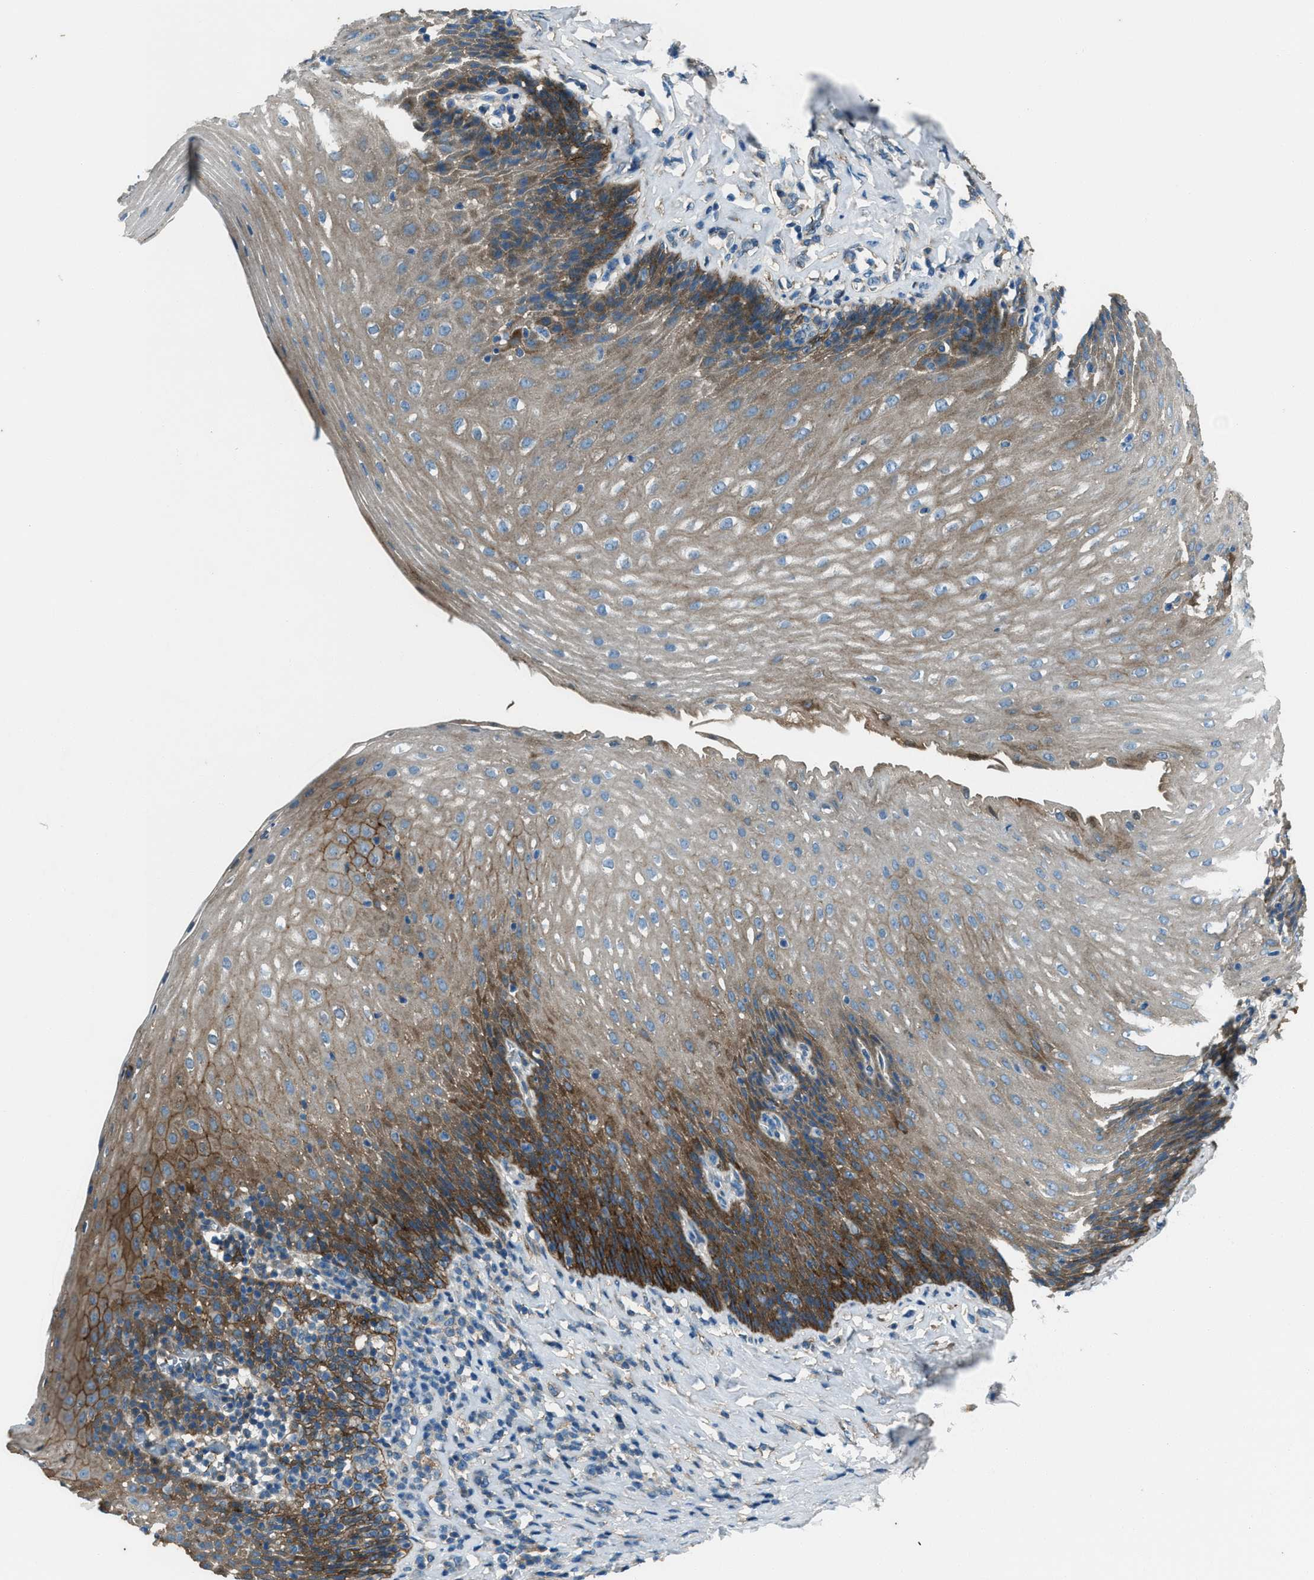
{"staining": {"intensity": "moderate", "quantity": ">75%", "location": "cytoplasmic/membranous"}, "tissue": "esophagus", "cell_type": "Squamous epithelial cells", "image_type": "normal", "snomed": [{"axis": "morphology", "description": "Normal tissue, NOS"}, {"axis": "topography", "description": "Esophagus"}], "caption": "IHC of normal human esophagus reveals medium levels of moderate cytoplasmic/membranous expression in approximately >75% of squamous epithelial cells.", "gene": "SVIL", "patient": {"sex": "female", "age": 61}}